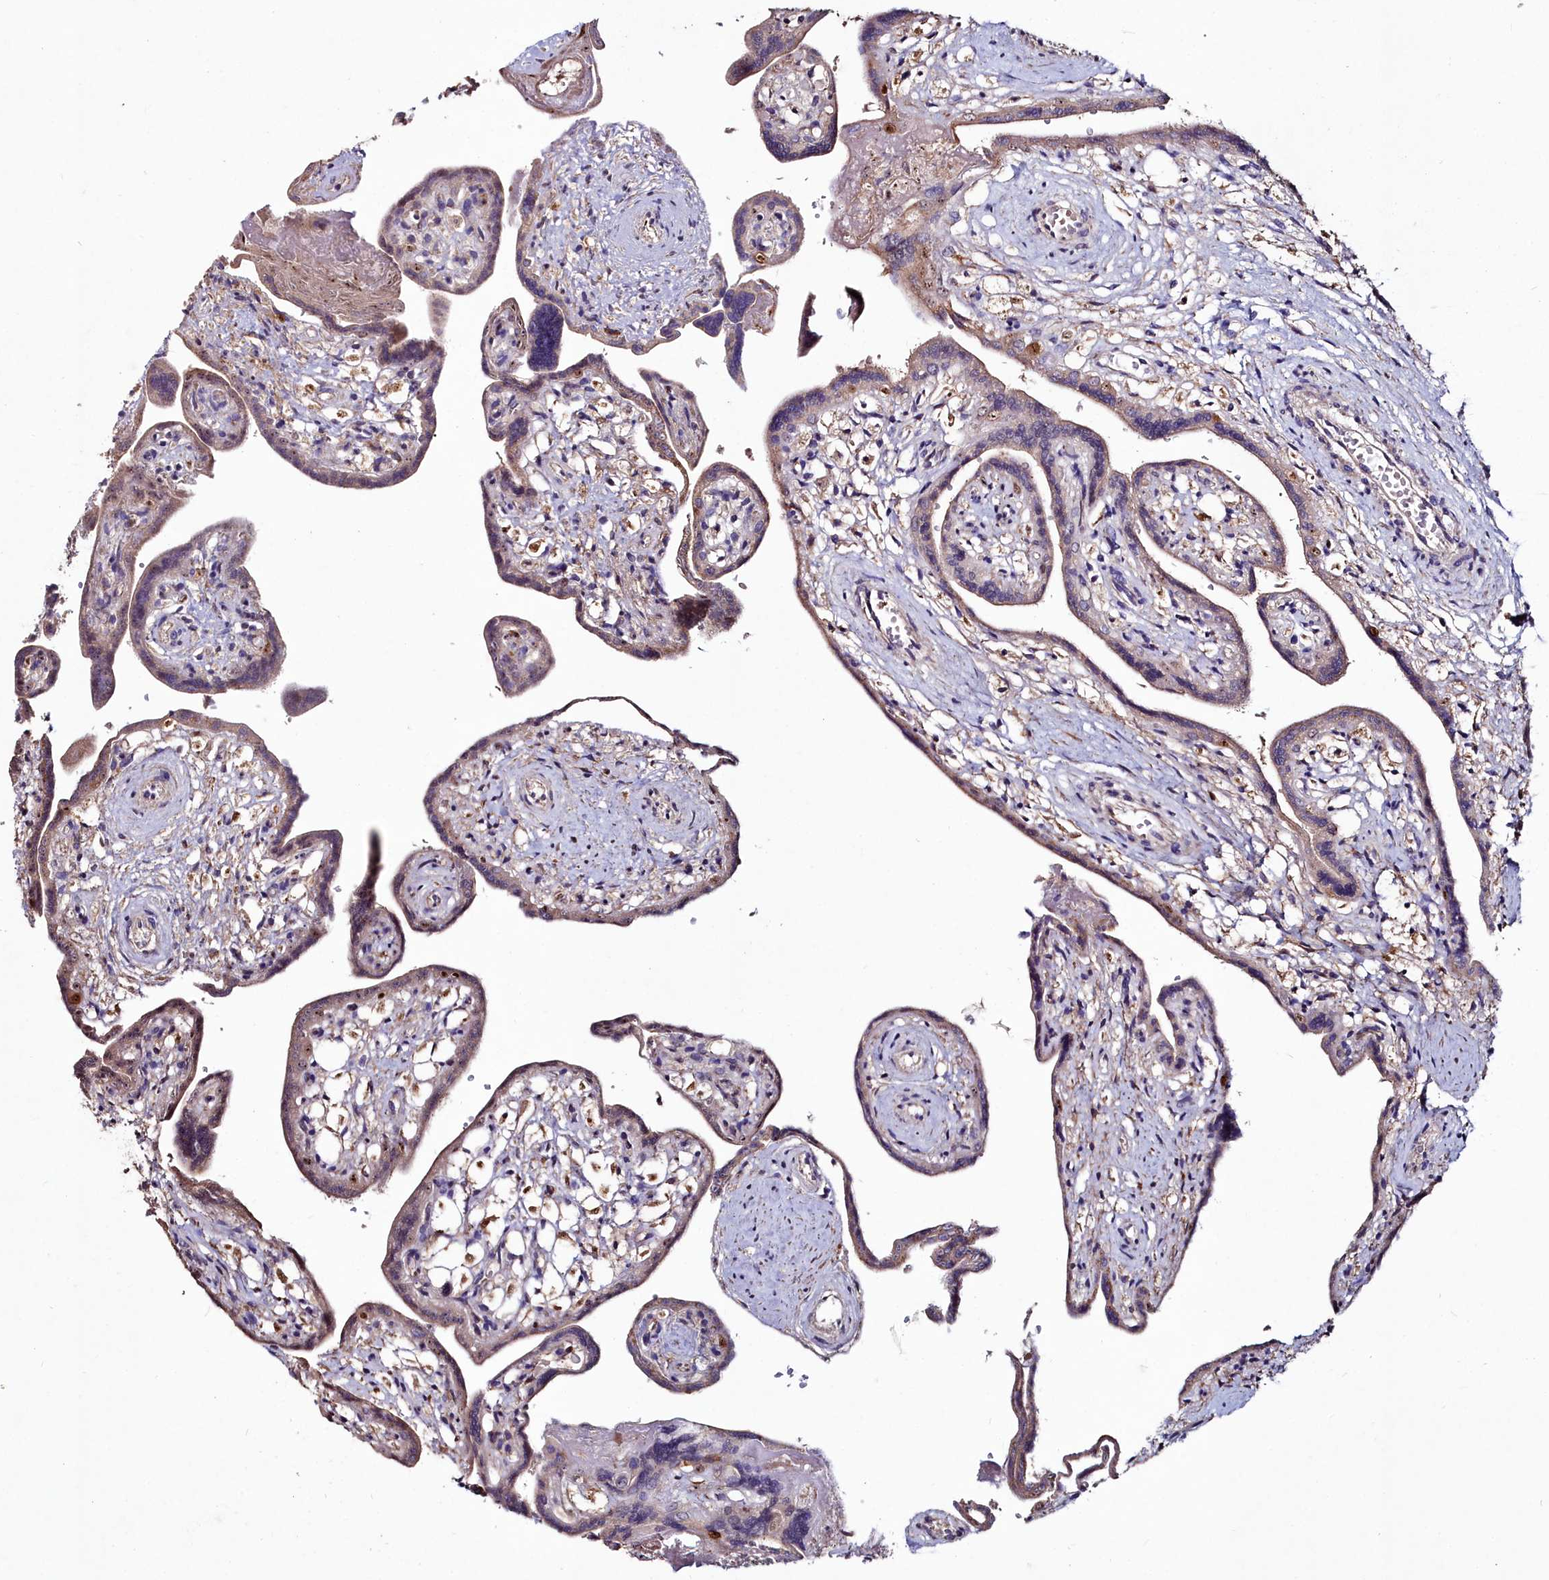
{"staining": {"intensity": "weak", "quantity": "25%-75%", "location": "cytoplasmic/membranous"}, "tissue": "placenta", "cell_type": "Trophoblastic cells", "image_type": "normal", "snomed": [{"axis": "morphology", "description": "Normal tissue, NOS"}, {"axis": "topography", "description": "Placenta"}], "caption": "Placenta stained for a protein (brown) exhibits weak cytoplasmic/membranous positive staining in approximately 25%-75% of trophoblastic cells.", "gene": "AMBRA1", "patient": {"sex": "female", "age": 37}}